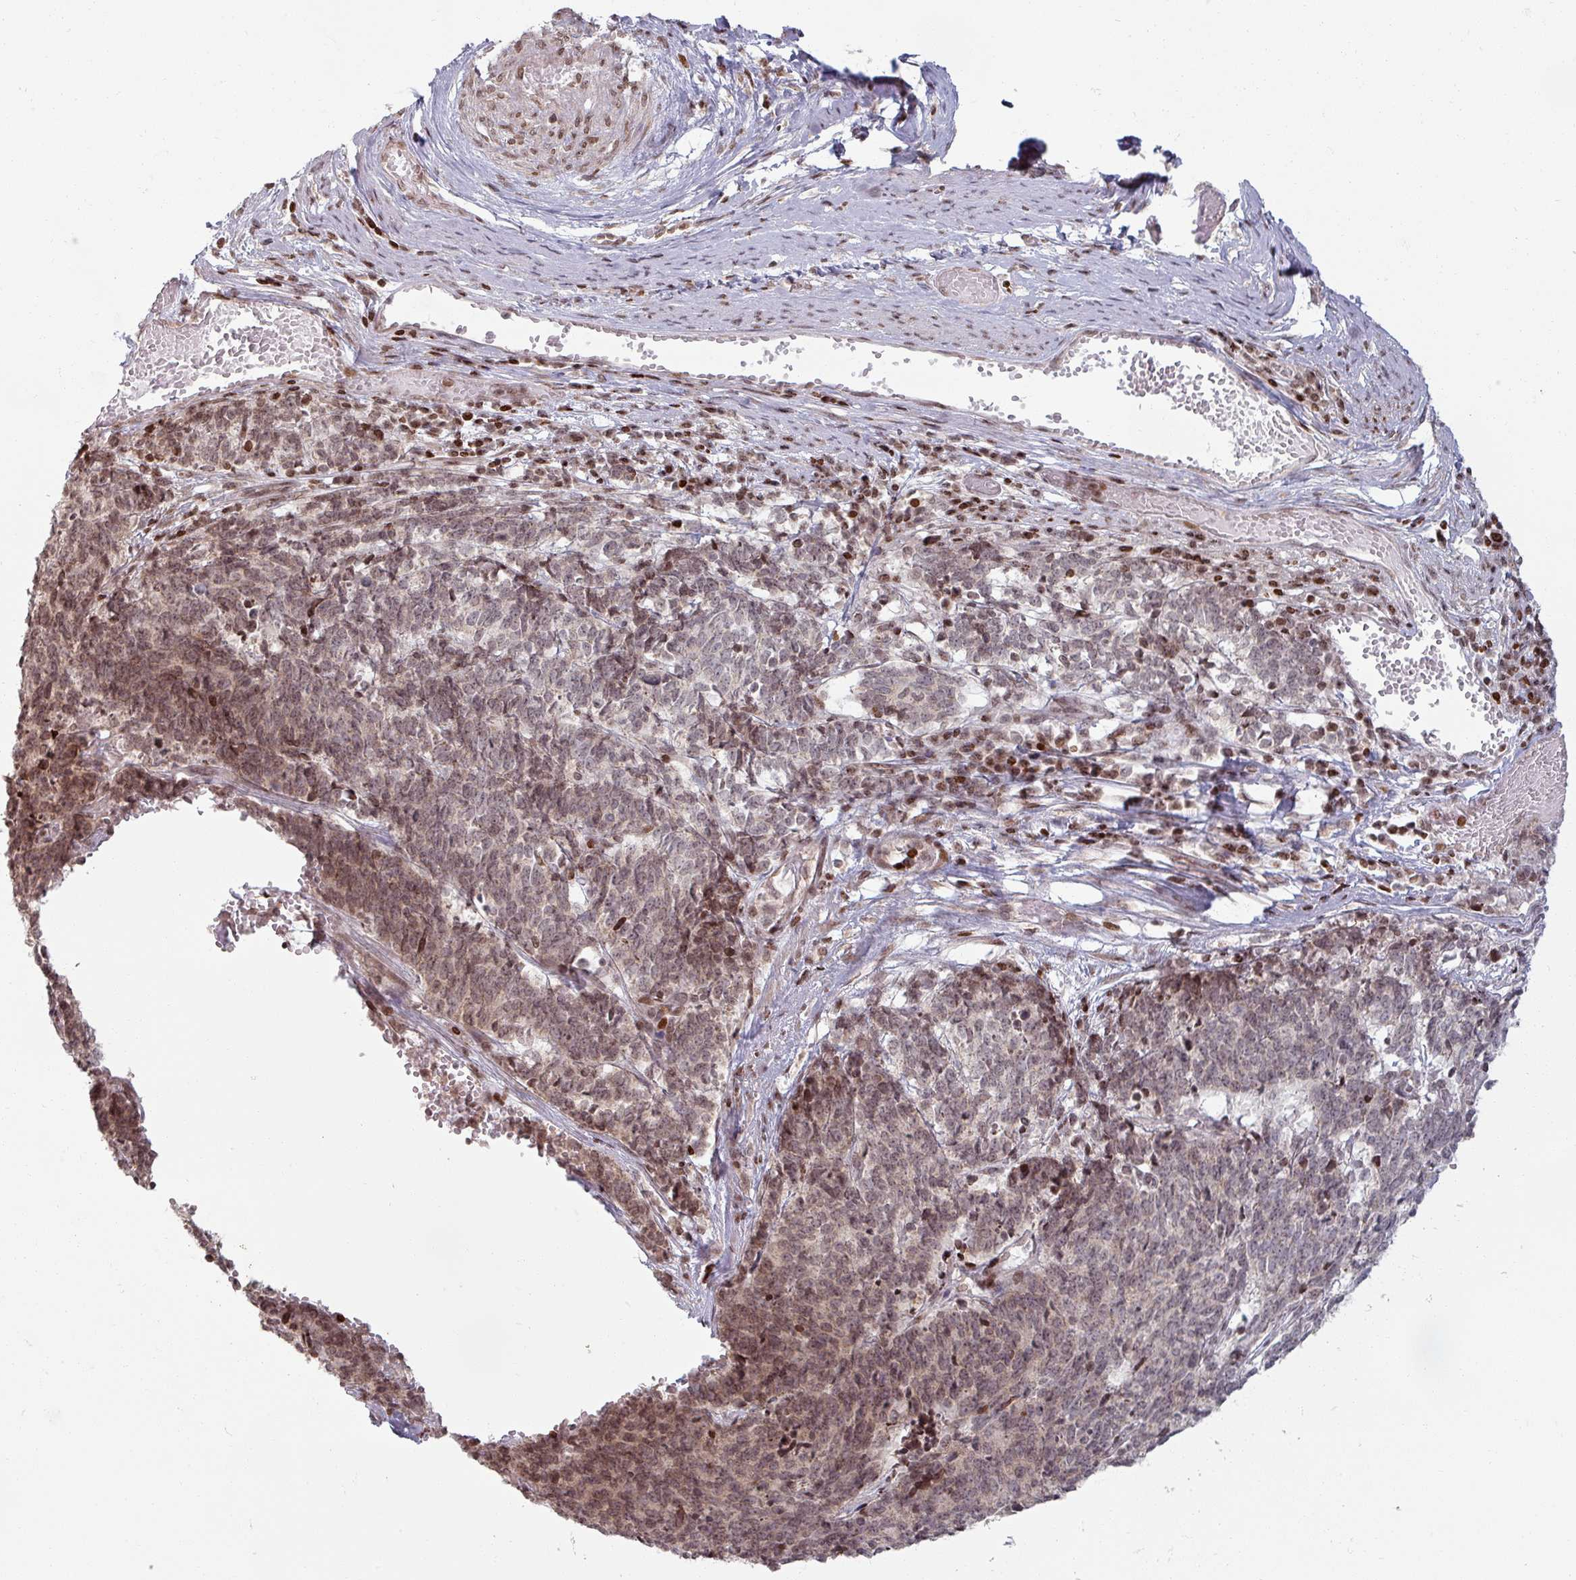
{"staining": {"intensity": "moderate", "quantity": ">75%", "location": "nuclear"}, "tissue": "cervical cancer", "cell_type": "Tumor cells", "image_type": "cancer", "snomed": [{"axis": "morphology", "description": "Squamous cell carcinoma, NOS"}, {"axis": "topography", "description": "Cervix"}], "caption": "Cervical squamous cell carcinoma stained for a protein exhibits moderate nuclear positivity in tumor cells.", "gene": "NCOR1", "patient": {"sex": "female", "age": 29}}